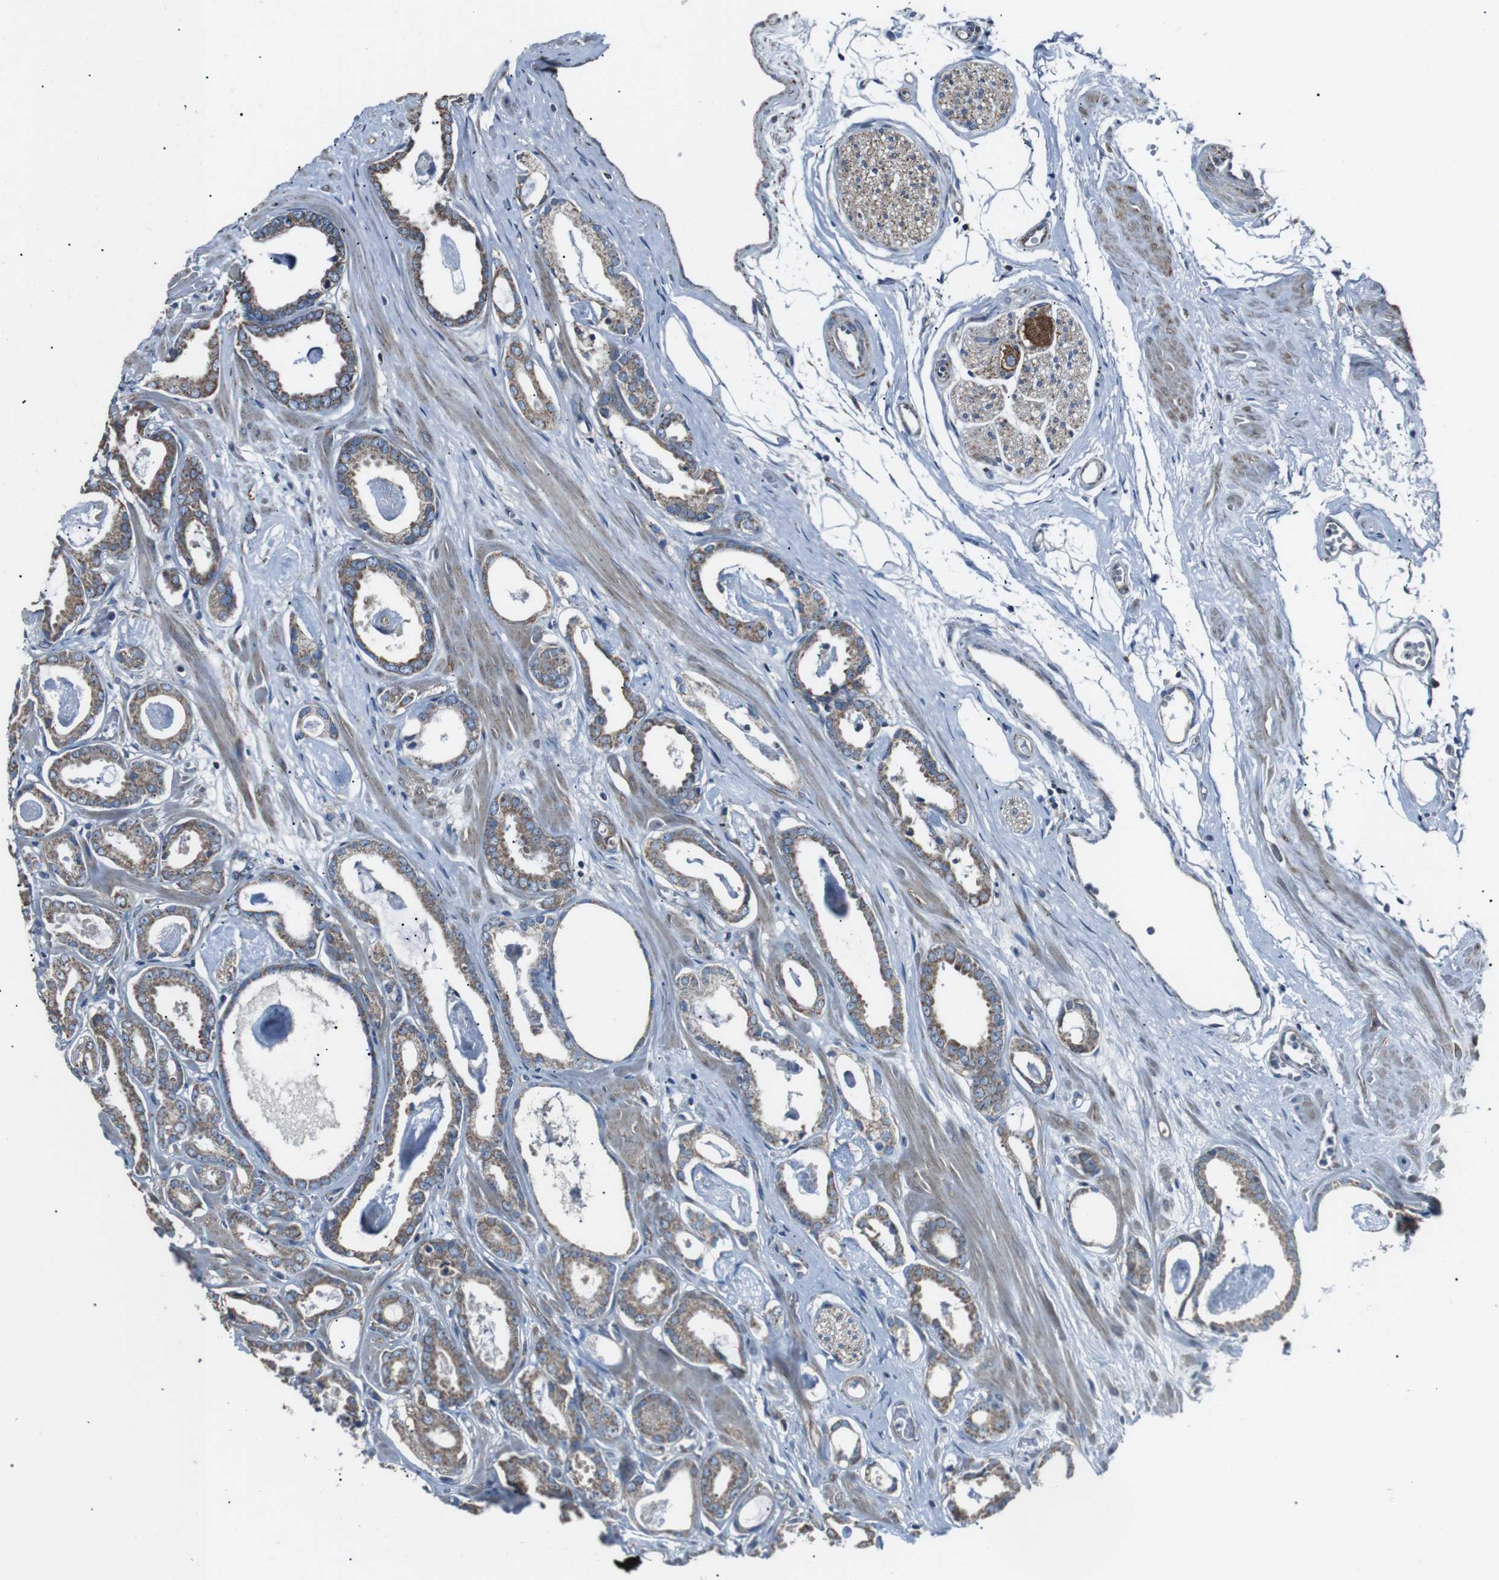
{"staining": {"intensity": "moderate", "quantity": ">75%", "location": "cytoplasmic/membranous"}, "tissue": "prostate cancer", "cell_type": "Tumor cells", "image_type": "cancer", "snomed": [{"axis": "morphology", "description": "Adenocarcinoma, Low grade"}, {"axis": "topography", "description": "Prostate"}], "caption": "Prostate low-grade adenocarcinoma stained with a brown dye displays moderate cytoplasmic/membranous positive staining in about >75% of tumor cells.", "gene": "CISD2", "patient": {"sex": "male", "age": 53}}